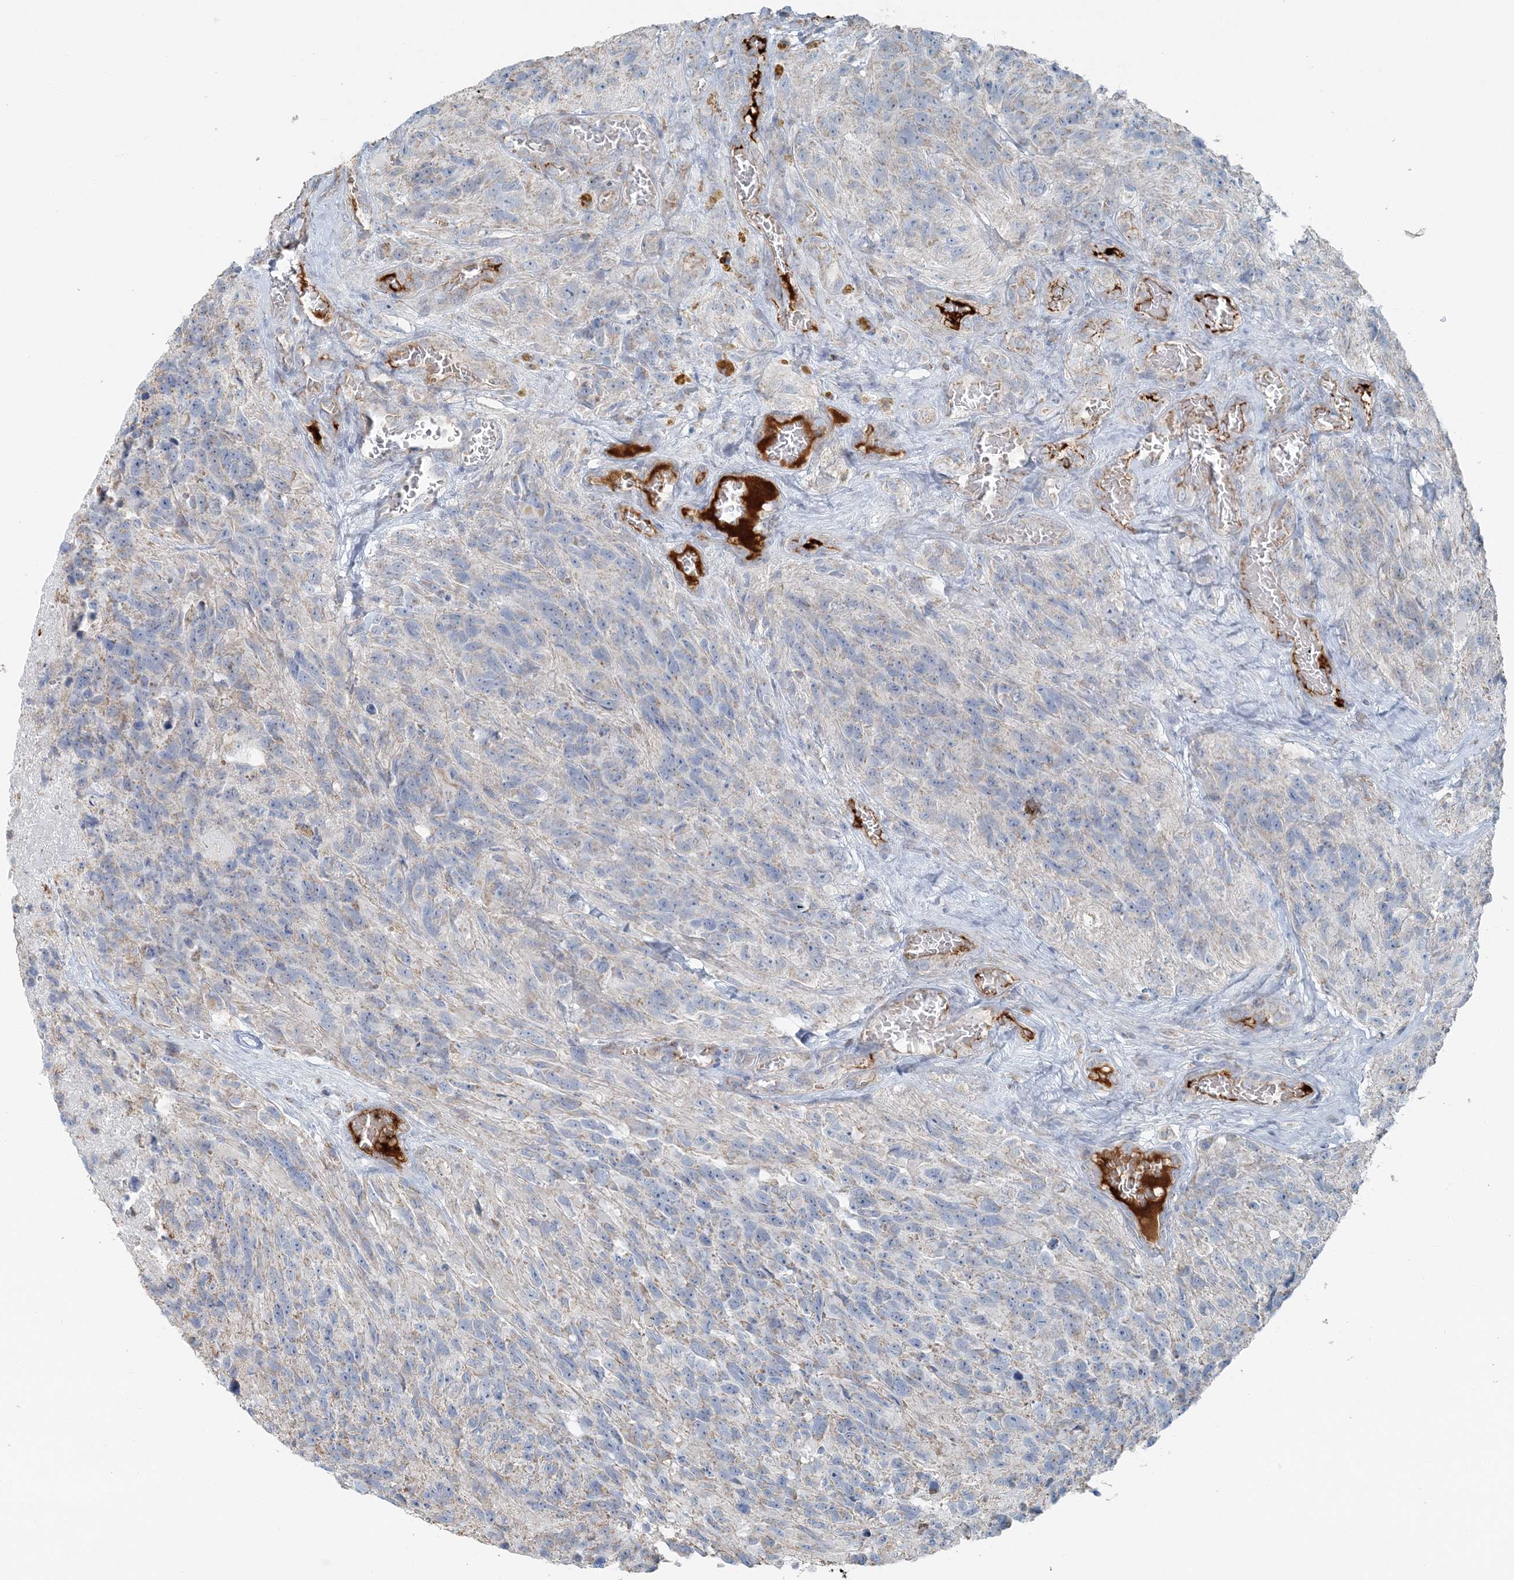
{"staining": {"intensity": "negative", "quantity": "none", "location": "none"}, "tissue": "glioma", "cell_type": "Tumor cells", "image_type": "cancer", "snomed": [{"axis": "morphology", "description": "Glioma, malignant, High grade"}, {"axis": "topography", "description": "Brain"}], "caption": "Image shows no protein staining in tumor cells of glioma tissue.", "gene": "SLC22A16", "patient": {"sex": "male", "age": 69}}